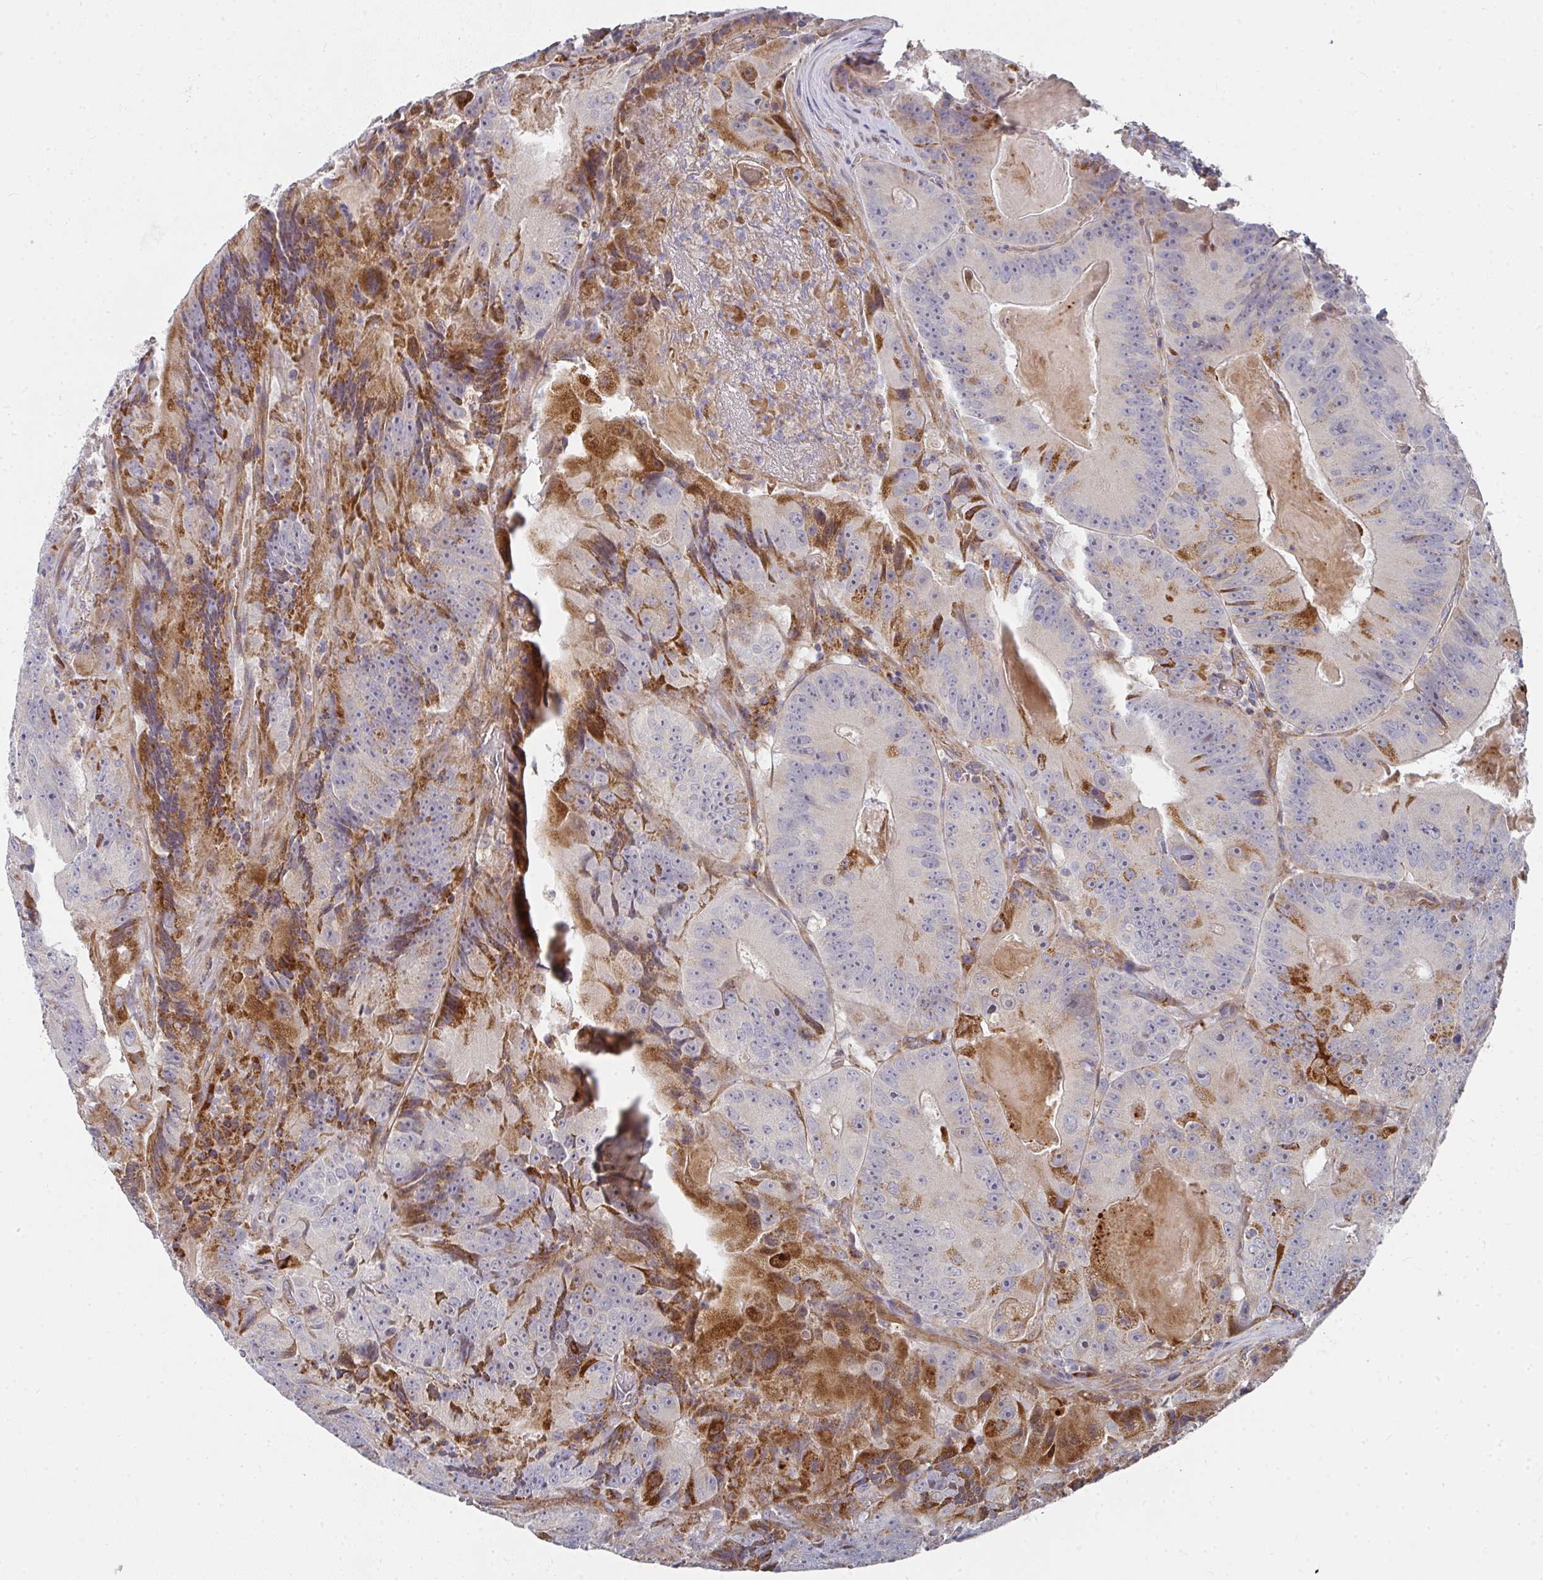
{"staining": {"intensity": "strong", "quantity": "<25%", "location": "cytoplasmic/membranous"}, "tissue": "colorectal cancer", "cell_type": "Tumor cells", "image_type": "cancer", "snomed": [{"axis": "morphology", "description": "Adenocarcinoma, NOS"}, {"axis": "topography", "description": "Colon"}], "caption": "There is medium levels of strong cytoplasmic/membranous positivity in tumor cells of adenocarcinoma (colorectal), as demonstrated by immunohistochemical staining (brown color).", "gene": "RHEBL1", "patient": {"sex": "female", "age": 86}}